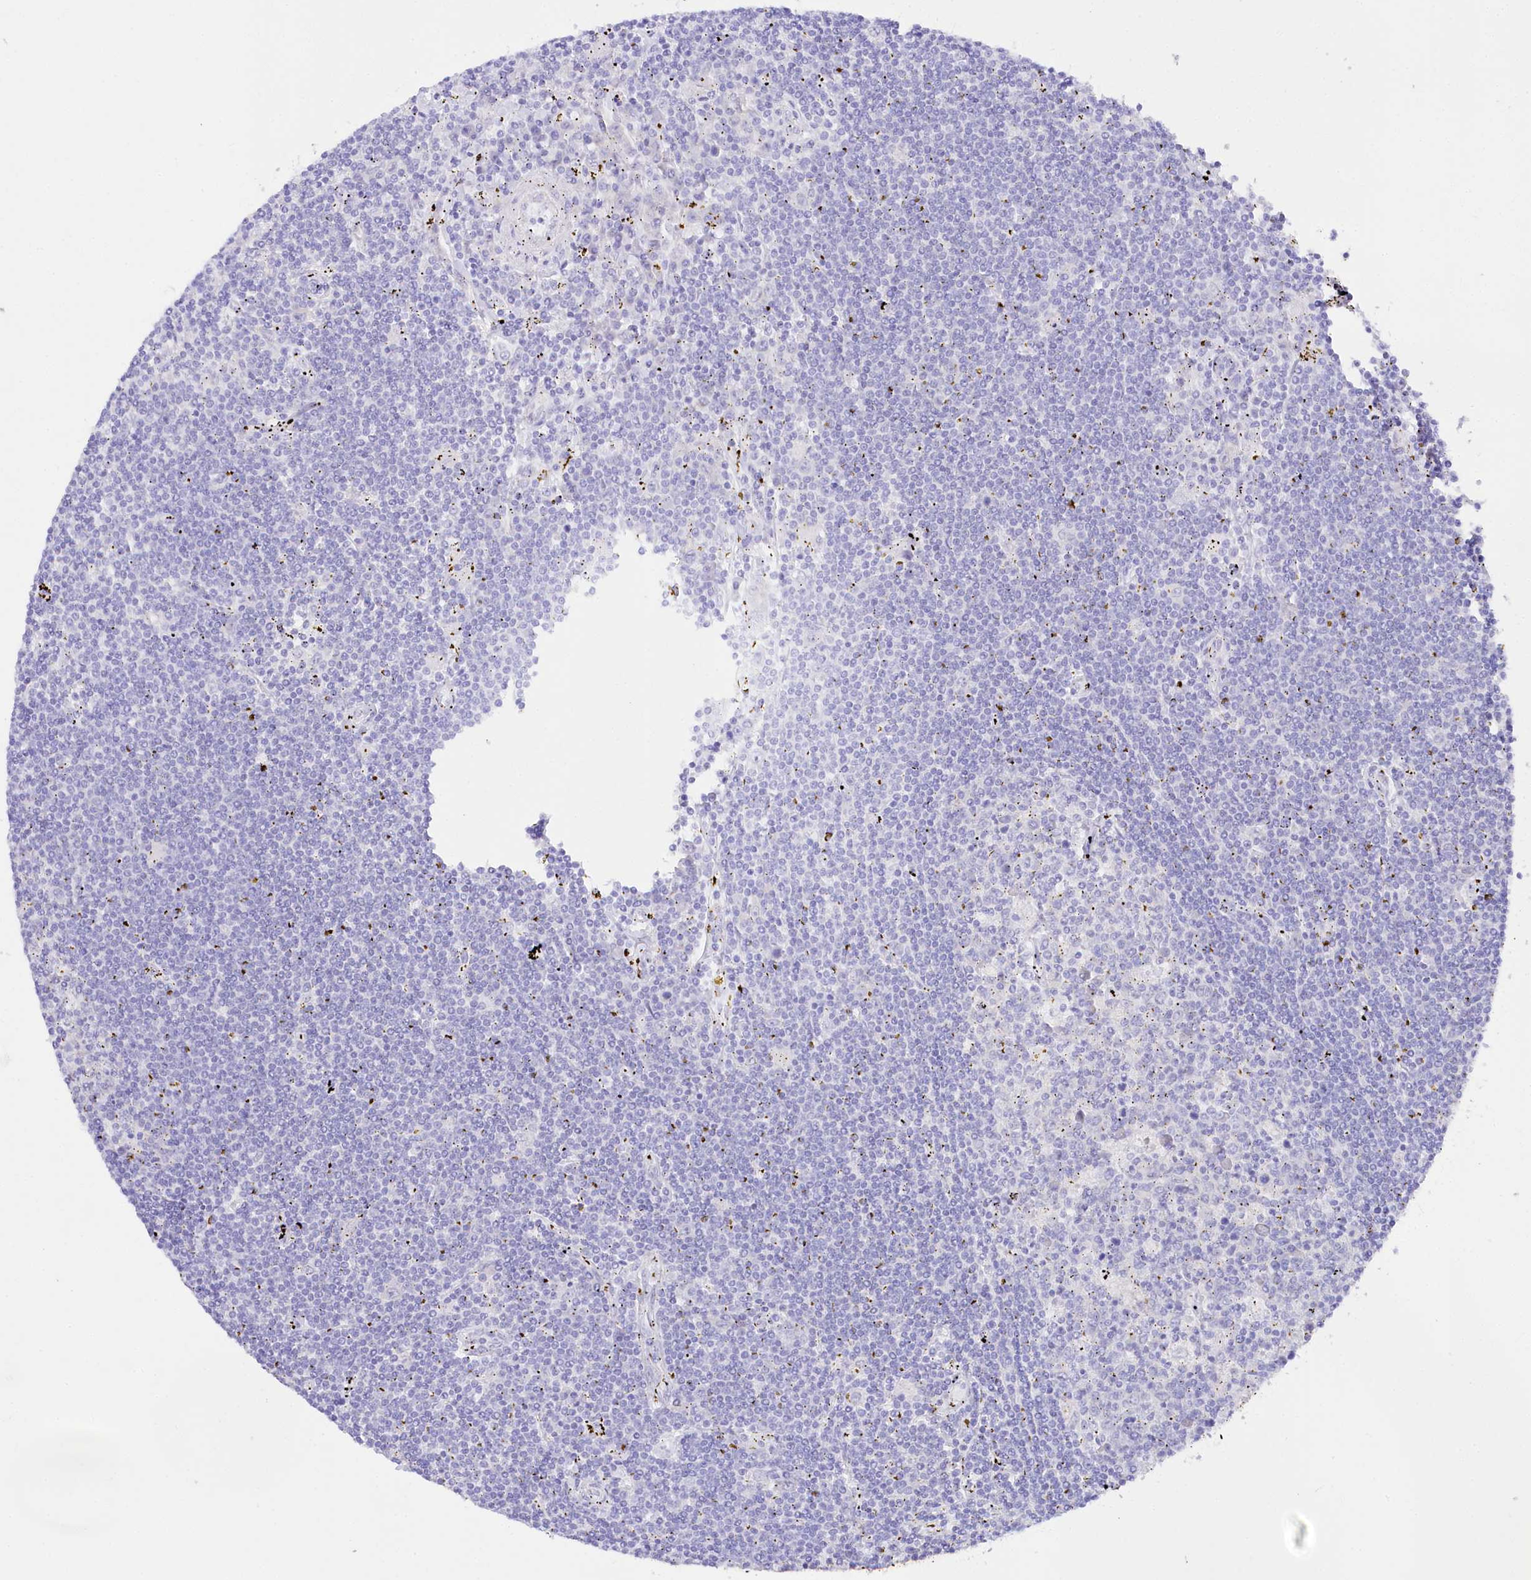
{"staining": {"intensity": "negative", "quantity": "none", "location": "none"}, "tissue": "lymphoma", "cell_type": "Tumor cells", "image_type": "cancer", "snomed": [{"axis": "morphology", "description": "Malignant lymphoma, non-Hodgkin's type, Low grade"}, {"axis": "topography", "description": "Spleen"}], "caption": "The photomicrograph exhibits no significant positivity in tumor cells of low-grade malignant lymphoma, non-Hodgkin's type. Nuclei are stained in blue.", "gene": "CSN3", "patient": {"sex": "male", "age": 76}}